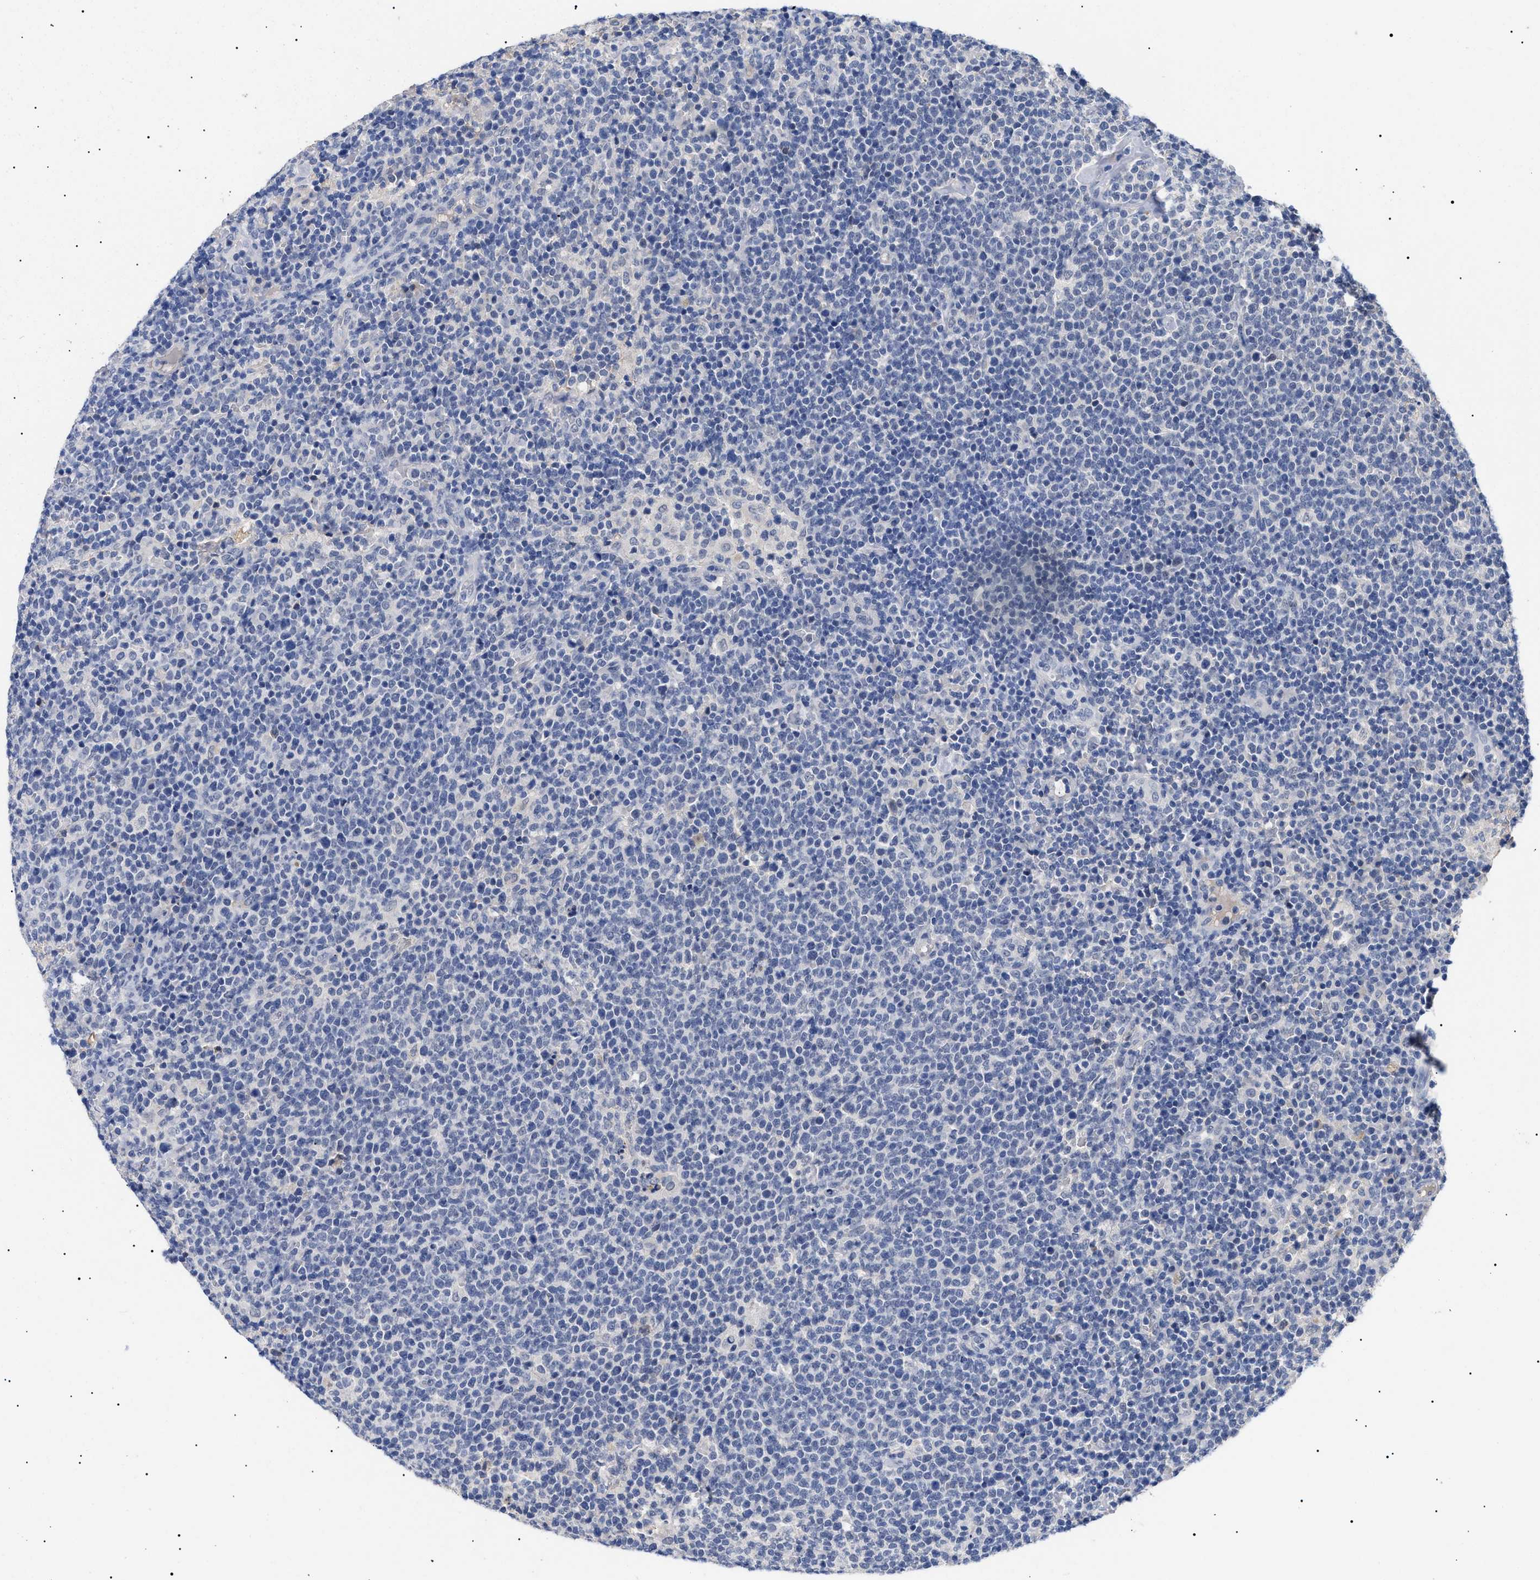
{"staining": {"intensity": "negative", "quantity": "none", "location": "none"}, "tissue": "lymphoma", "cell_type": "Tumor cells", "image_type": "cancer", "snomed": [{"axis": "morphology", "description": "Malignant lymphoma, non-Hodgkin's type, High grade"}, {"axis": "topography", "description": "Lymph node"}], "caption": "Tumor cells are negative for brown protein staining in lymphoma.", "gene": "PRRT2", "patient": {"sex": "male", "age": 61}}